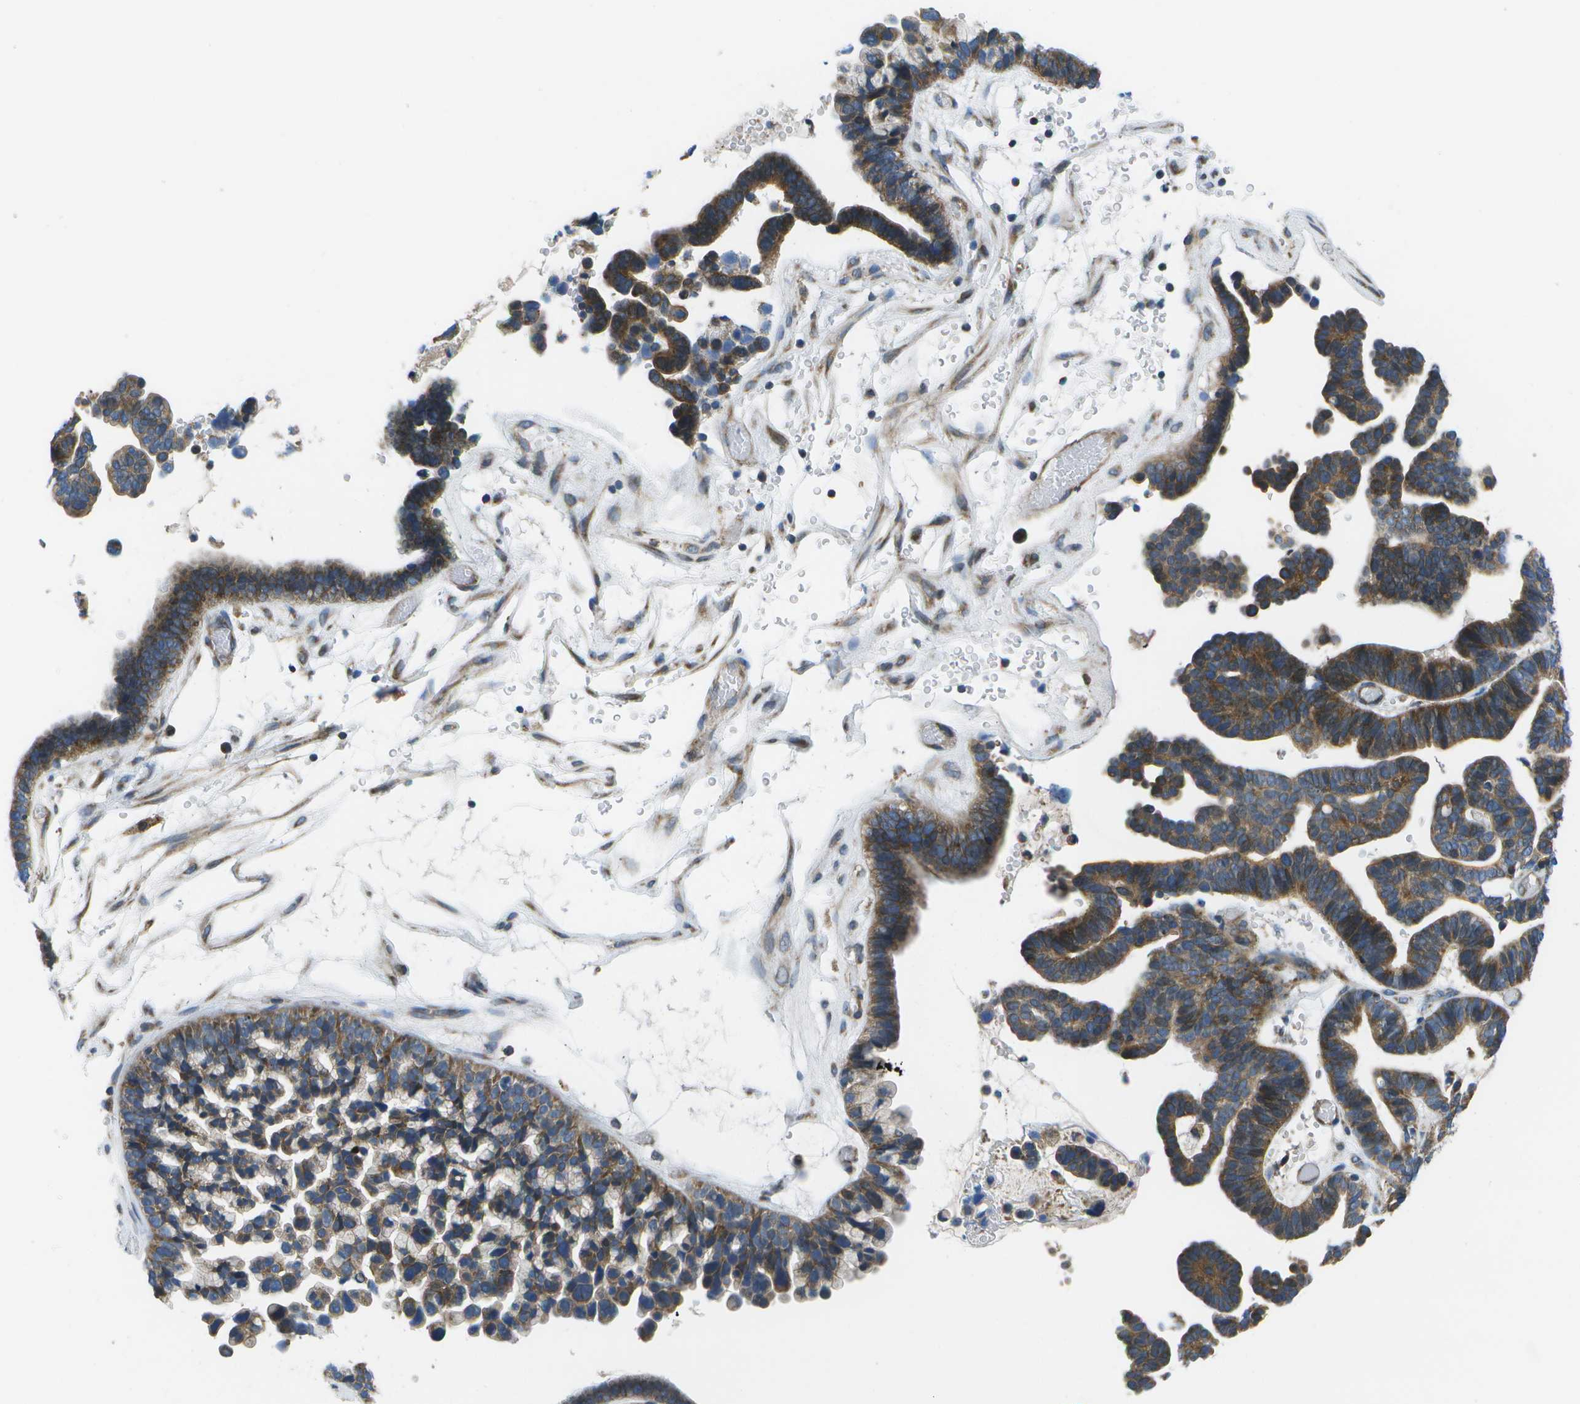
{"staining": {"intensity": "moderate", "quantity": ">75%", "location": "cytoplasmic/membranous"}, "tissue": "ovarian cancer", "cell_type": "Tumor cells", "image_type": "cancer", "snomed": [{"axis": "morphology", "description": "Cystadenocarcinoma, serous, NOS"}, {"axis": "topography", "description": "Ovary"}], "caption": "Serous cystadenocarcinoma (ovarian) stained with DAB (3,3'-diaminobenzidine) IHC shows medium levels of moderate cytoplasmic/membranous staining in approximately >75% of tumor cells. (DAB = brown stain, brightfield microscopy at high magnification).", "gene": "MVK", "patient": {"sex": "female", "age": 56}}